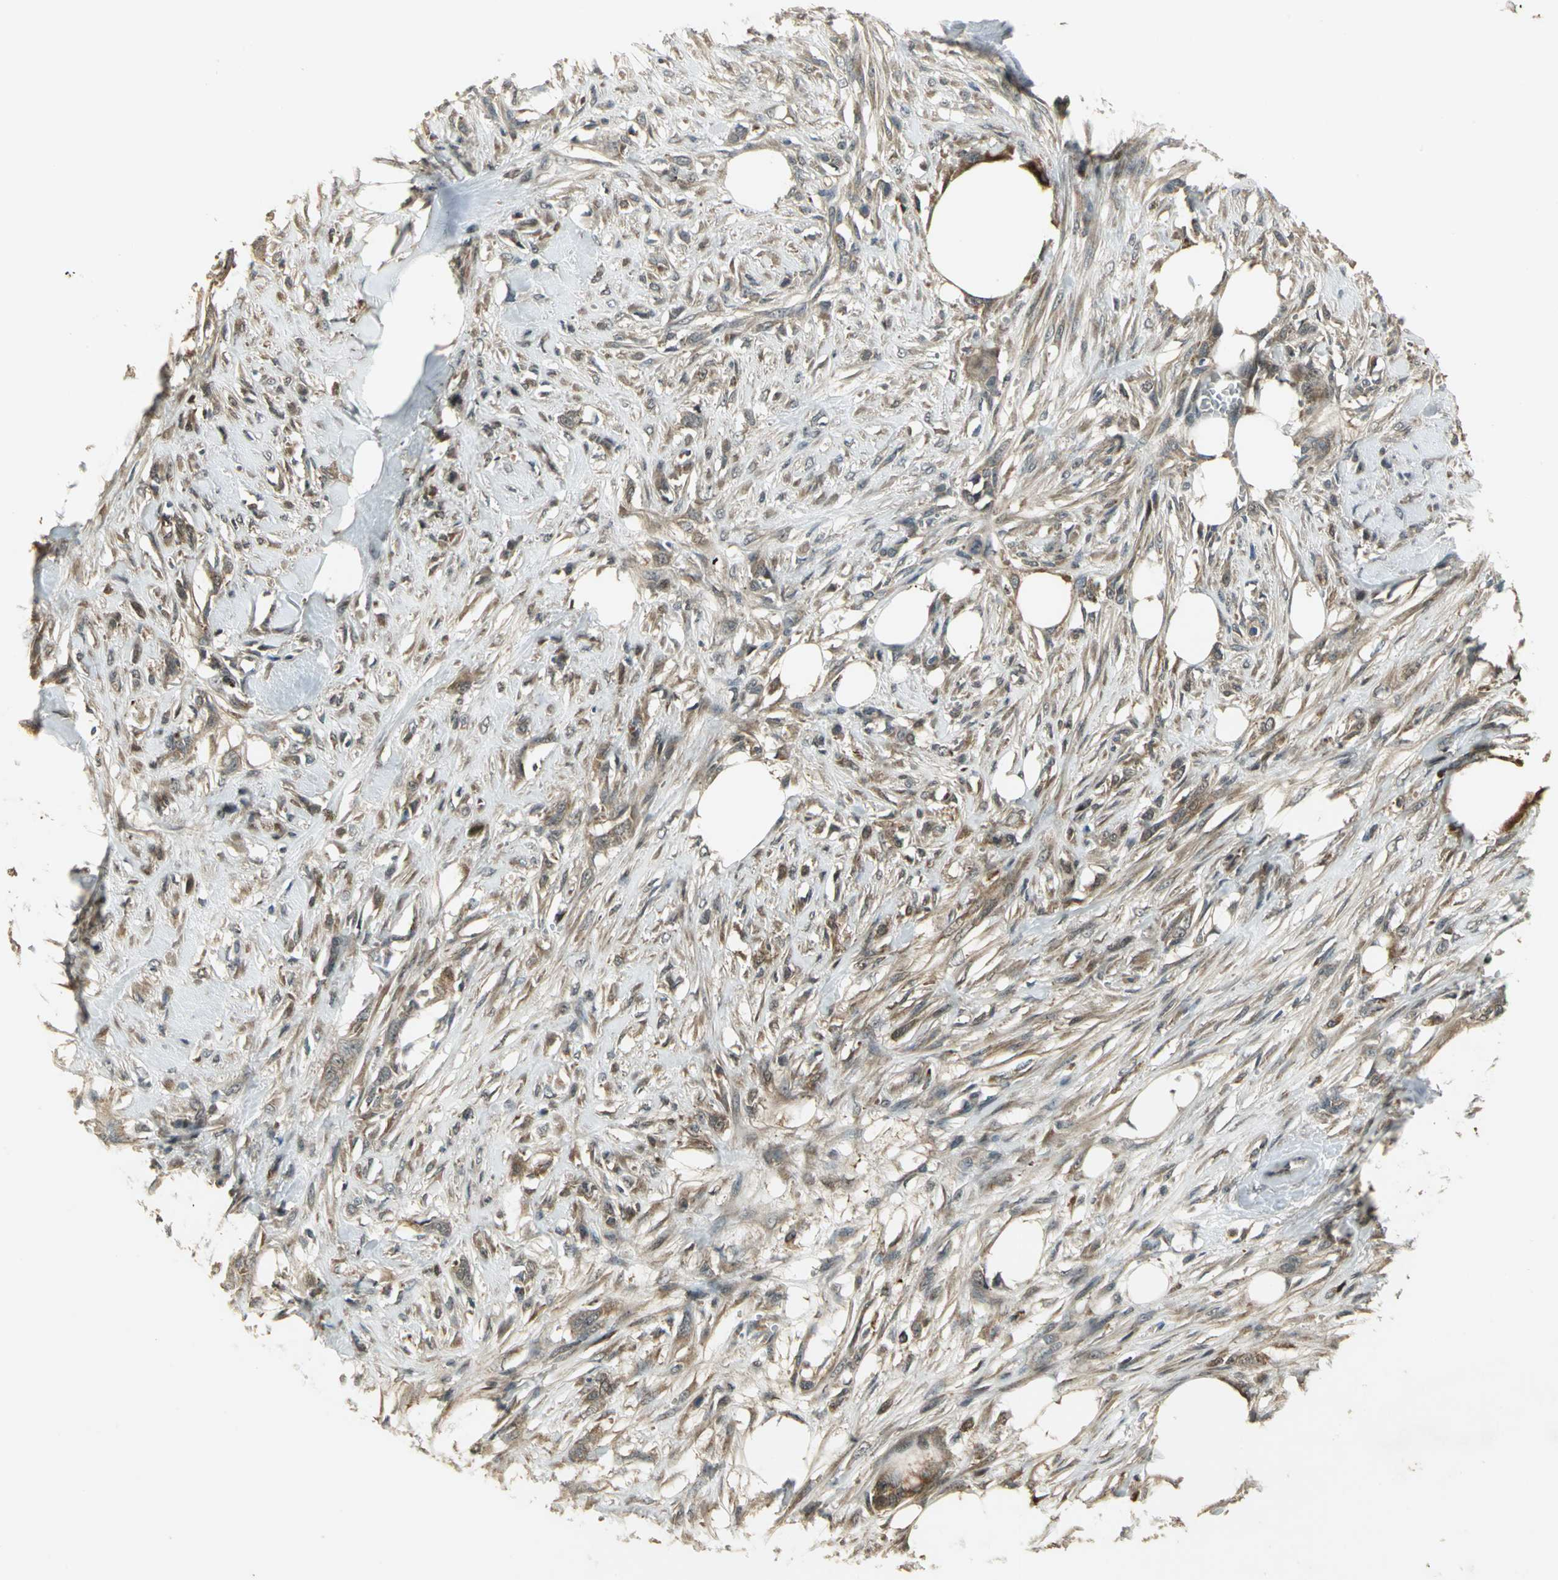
{"staining": {"intensity": "moderate", "quantity": ">75%", "location": "cytoplasmic/membranous"}, "tissue": "skin cancer", "cell_type": "Tumor cells", "image_type": "cancer", "snomed": [{"axis": "morphology", "description": "Normal tissue, NOS"}, {"axis": "morphology", "description": "Squamous cell carcinoma, NOS"}, {"axis": "topography", "description": "Skin"}], "caption": "There is medium levels of moderate cytoplasmic/membranous staining in tumor cells of skin squamous cell carcinoma, as demonstrated by immunohistochemical staining (brown color).", "gene": "AMT", "patient": {"sex": "female", "age": 59}}